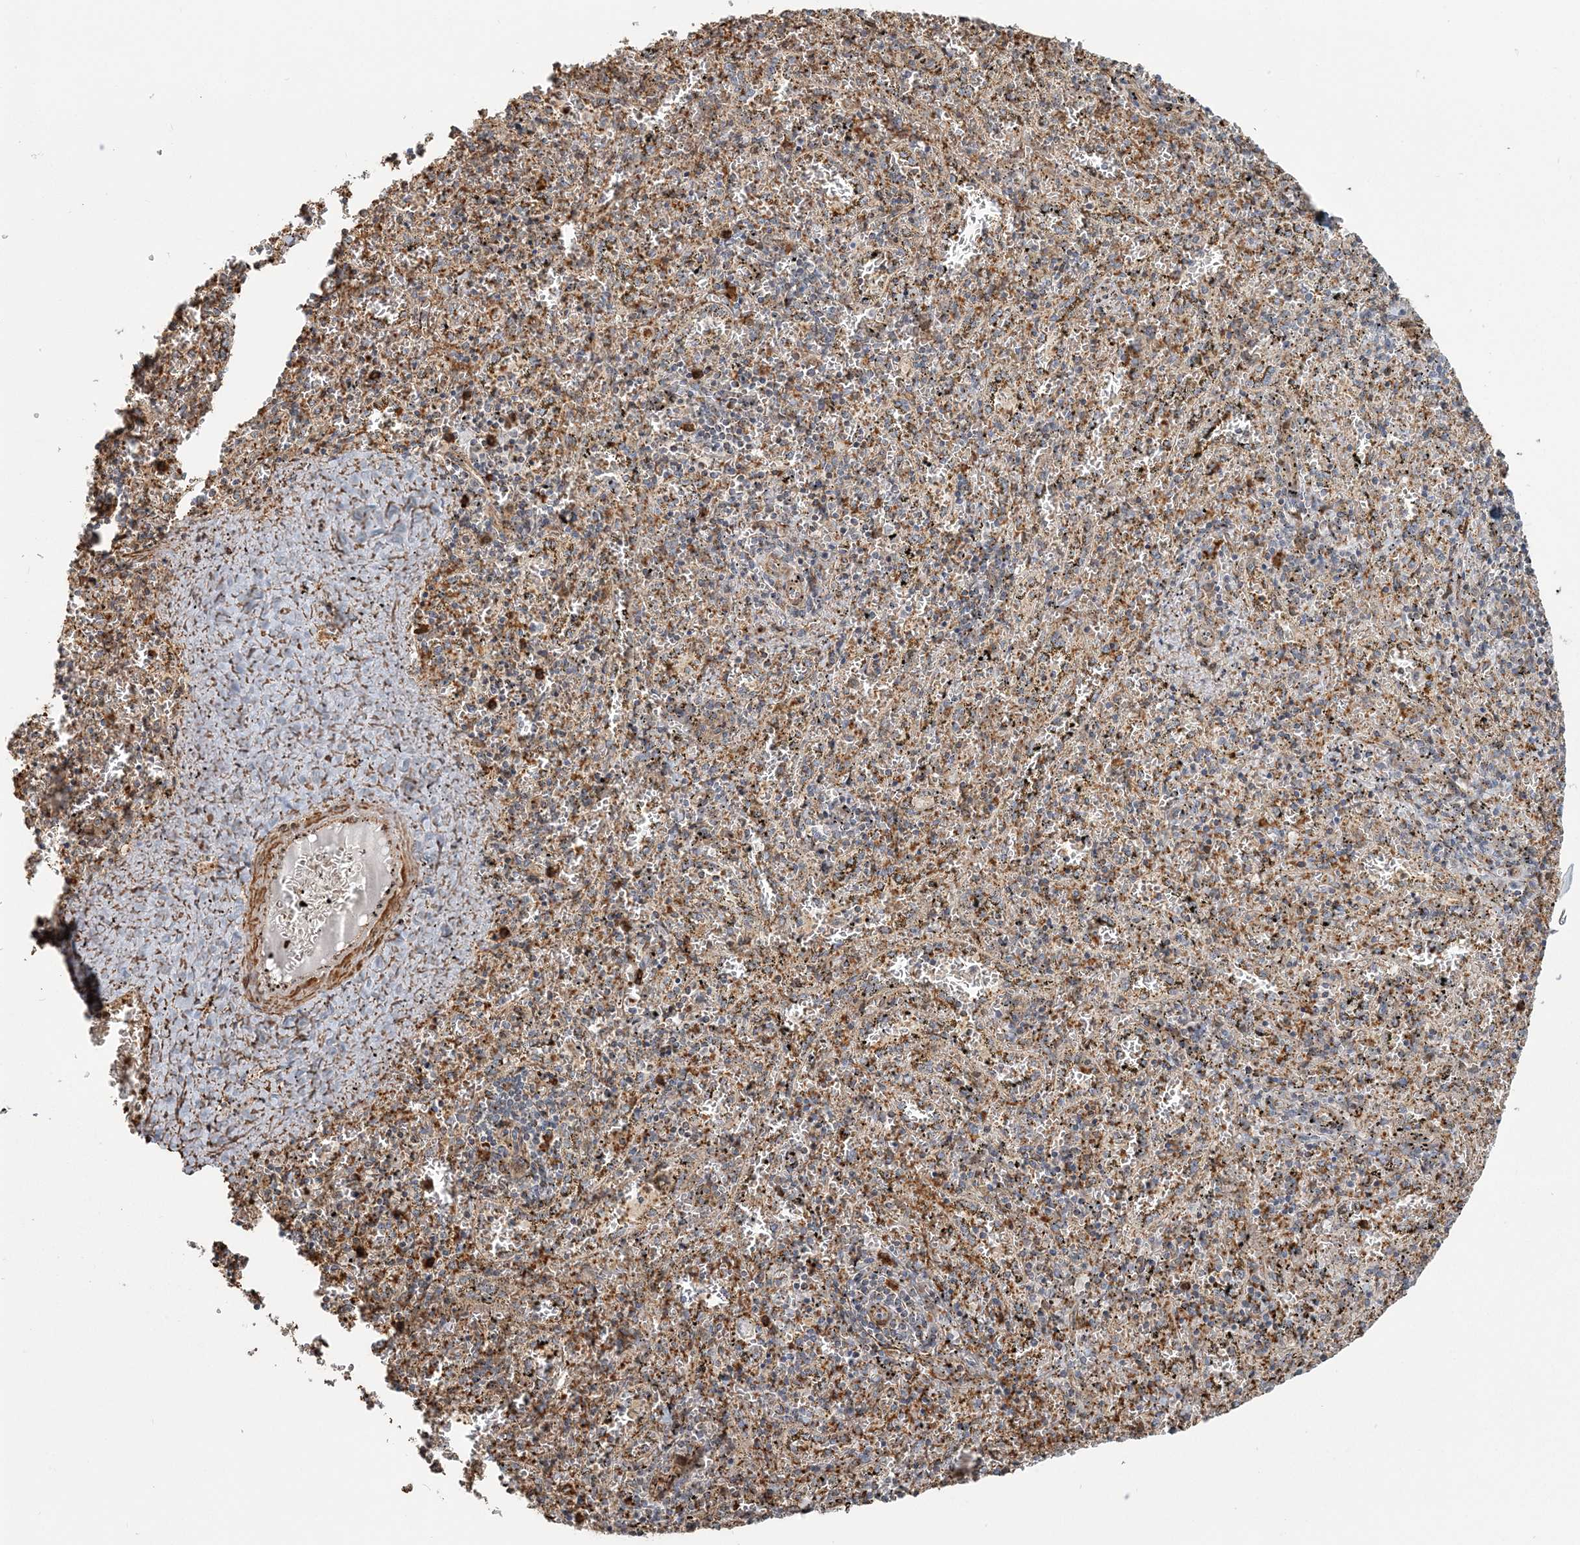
{"staining": {"intensity": "moderate", "quantity": "25%-75%", "location": "cytoplasmic/membranous"}, "tissue": "spleen", "cell_type": "Cells in red pulp", "image_type": "normal", "snomed": [{"axis": "morphology", "description": "Normal tissue, NOS"}, {"axis": "topography", "description": "Spleen"}], "caption": "Immunohistochemical staining of normal human spleen displays moderate cytoplasmic/membranous protein positivity in about 25%-75% of cells in red pulp. (Brightfield microscopy of DAB IHC at high magnification).", "gene": "TRAF3IP2", "patient": {"sex": "male", "age": 11}}